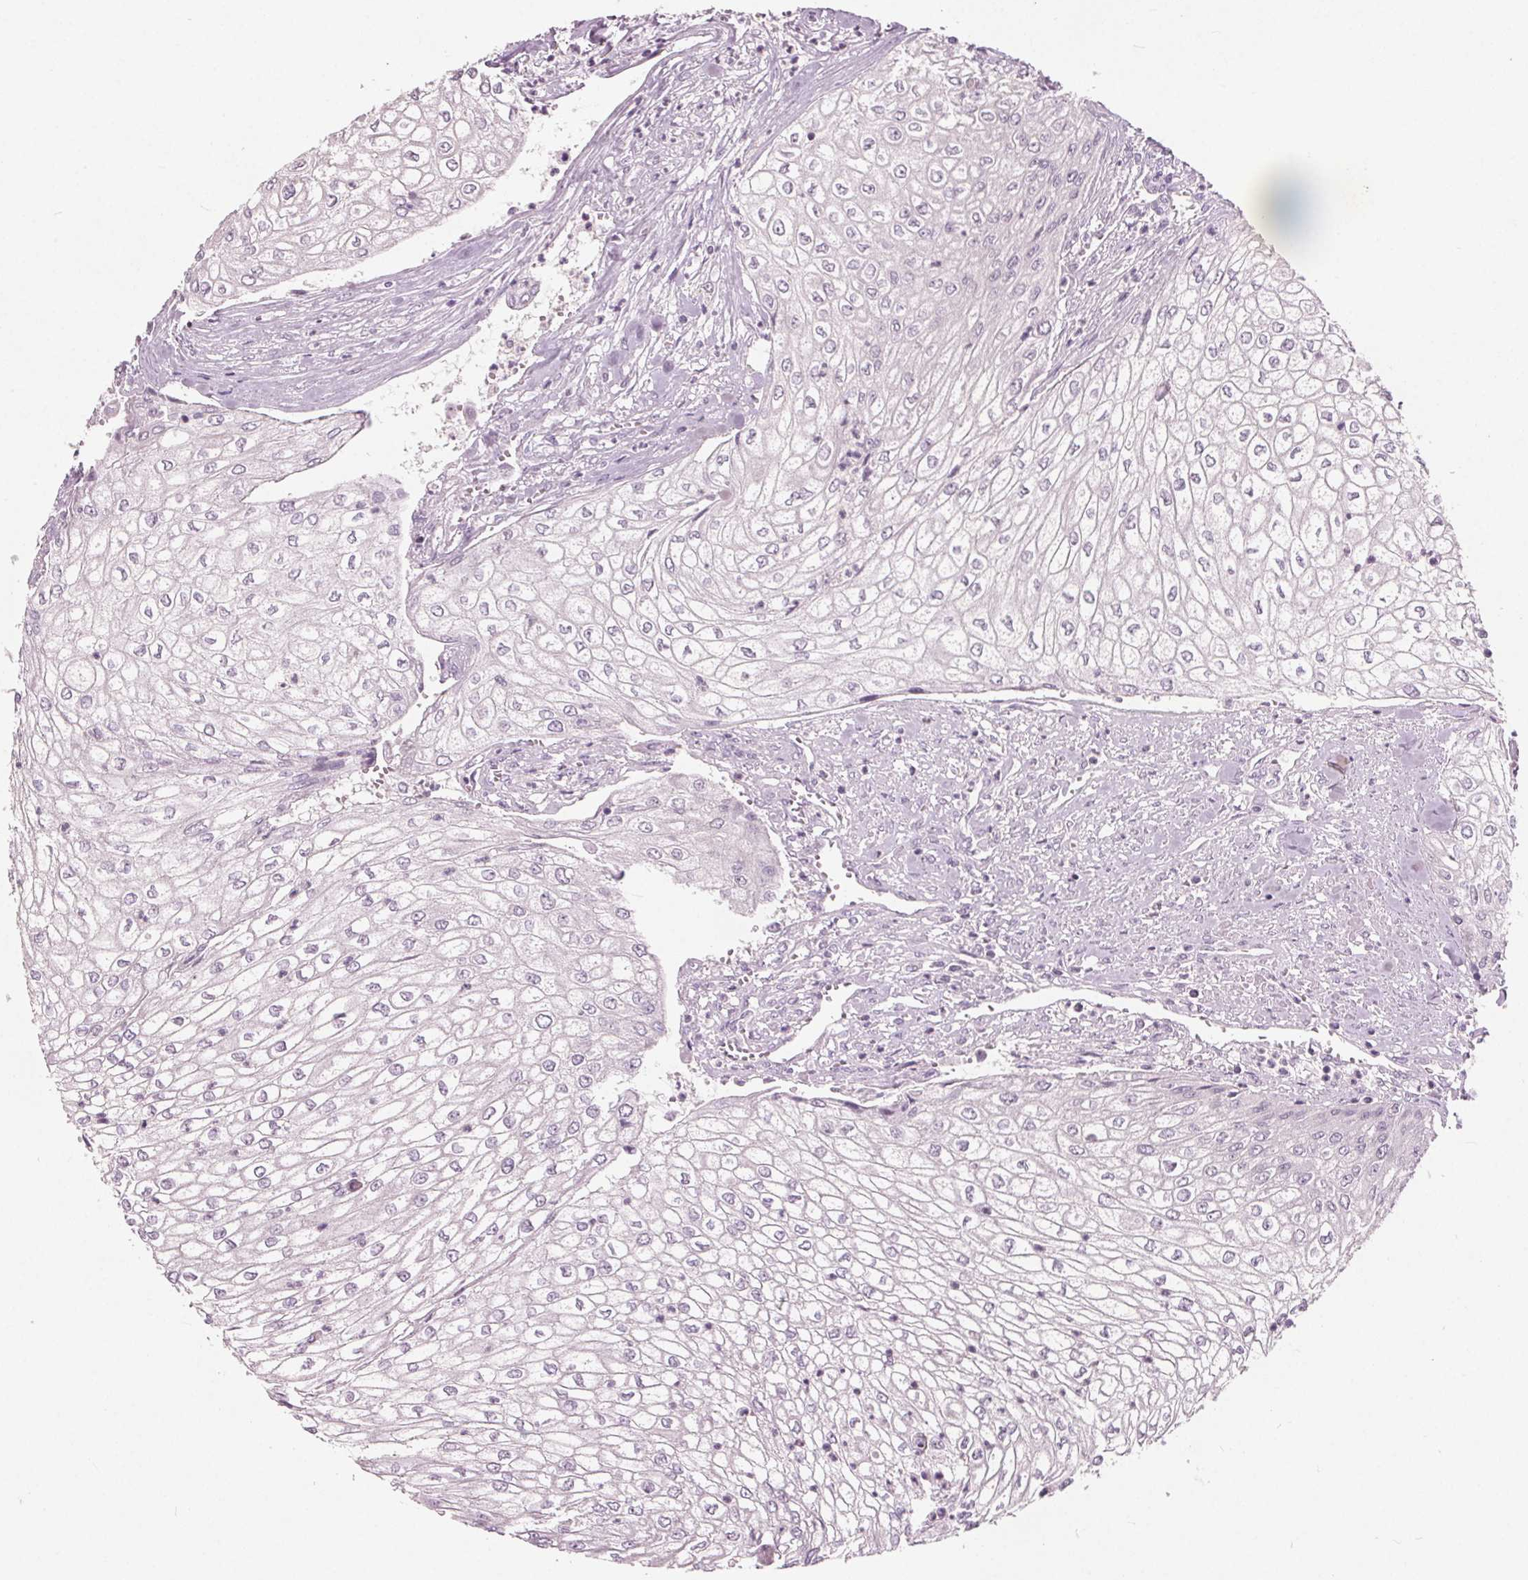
{"staining": {"intensity": "negative", "quantity": "none", "location": "none"}, "tissue": "urothelial cancer", "cell_type": "Tumor cells", "image_type": "cancer", "snomed": [{"axis": "morphology", "description": "Urothelial carcinoma, High grade"}, {"axis": "topography", "description": "Urinary bladder"}], "caption": "Tumor cells are negative for brown protein staining in urothelial cancer.", "gene": "TKFC", "patient": {"sex": "male", "age": 62}}